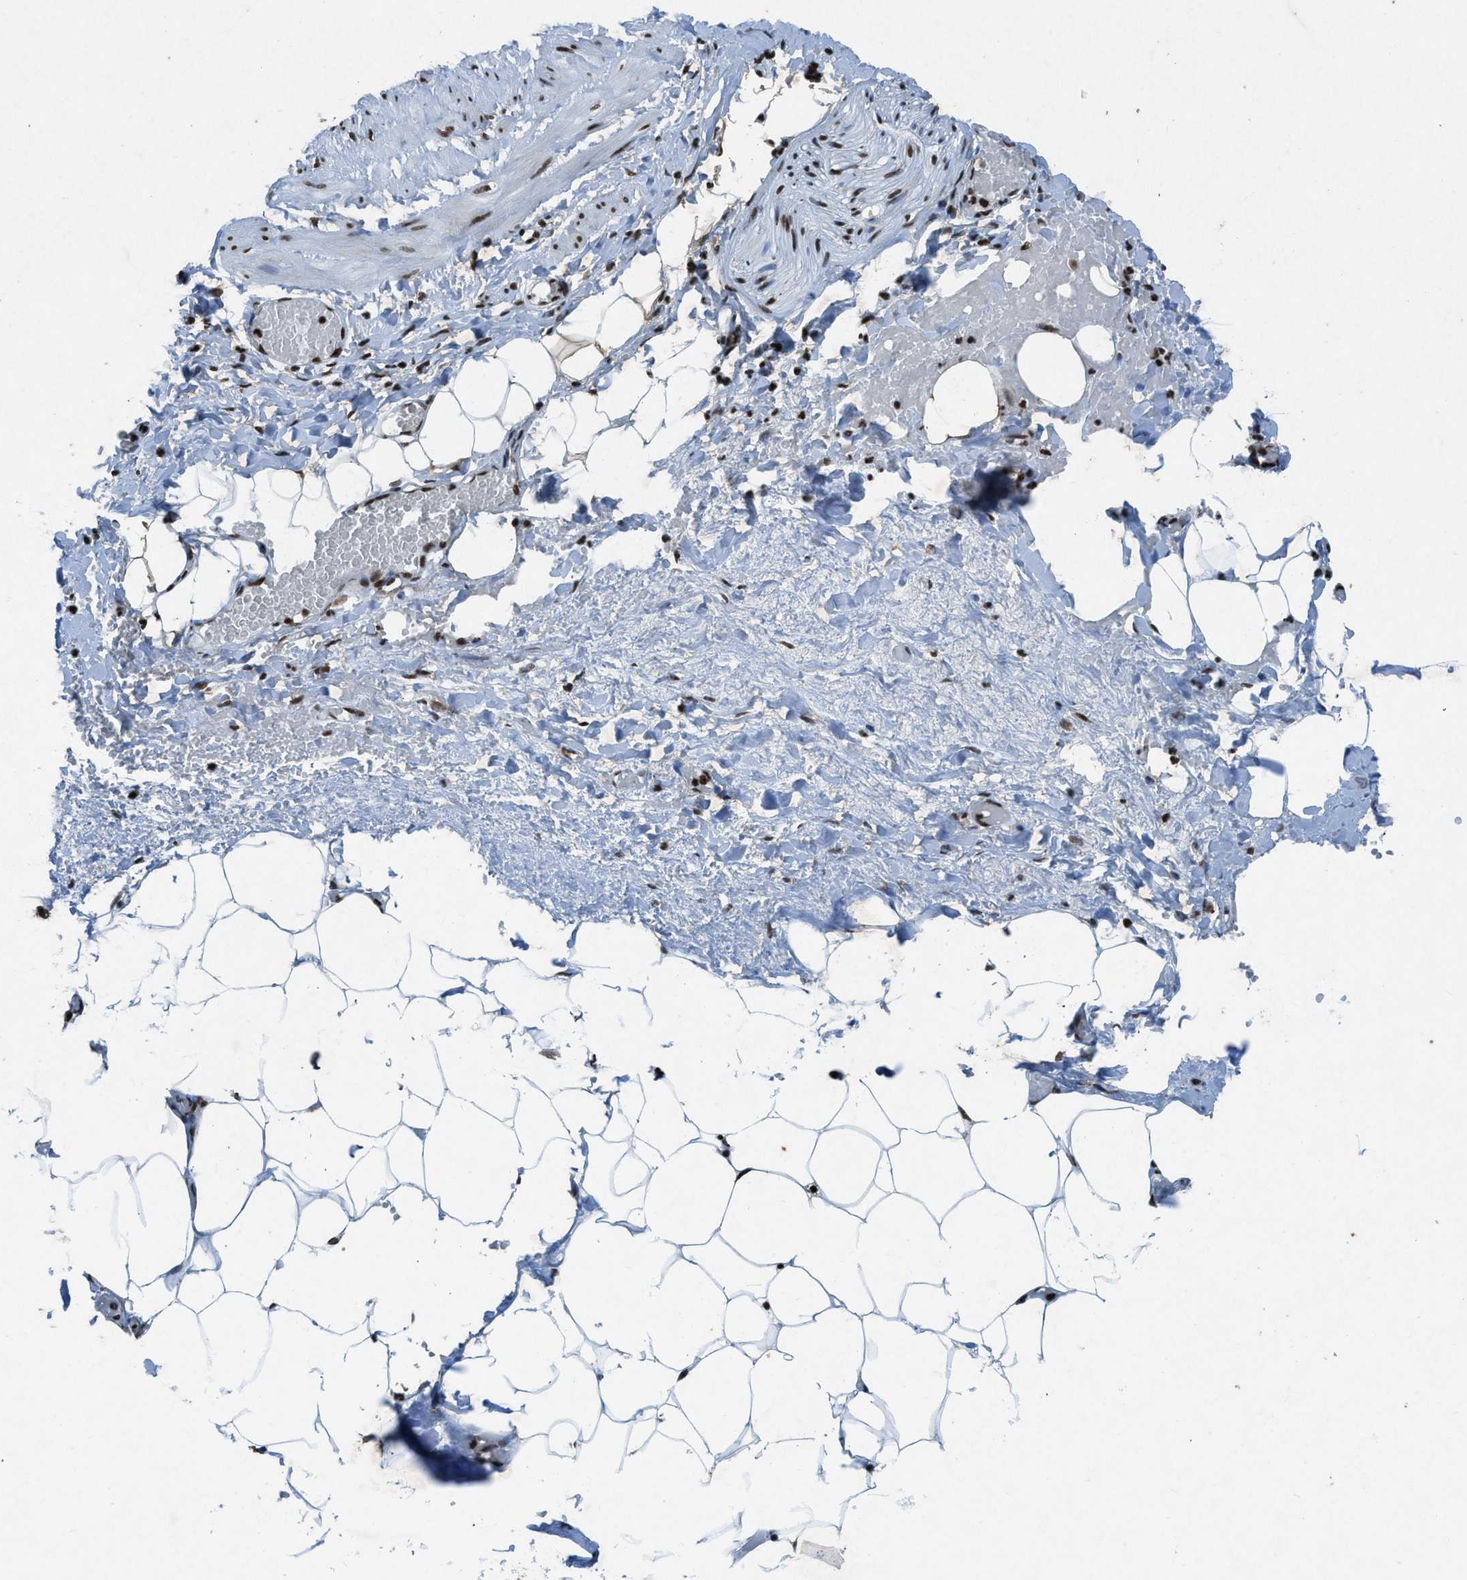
{"staining": {"intensity": "strong", "quantity": ">75%", "location": "nuclear"}, "tissue": "adipose tissue", "cell_type": "Adipocytes", "image_type": "normal", "snomed": [{"axis": "morphology", "description": "Normal tissue, NOS"}, {"axis": "topography", "description": "Soft tissue"}, {"axis": "topography", "description": "Vascular tissue"}], "caption": "Adipose tissue stained for a protein (brown) displays strong nuclear positive staining in about >75% of adipocytes.", "gene": "NXF1", "patient": {"sex": "female", "age": 35}}